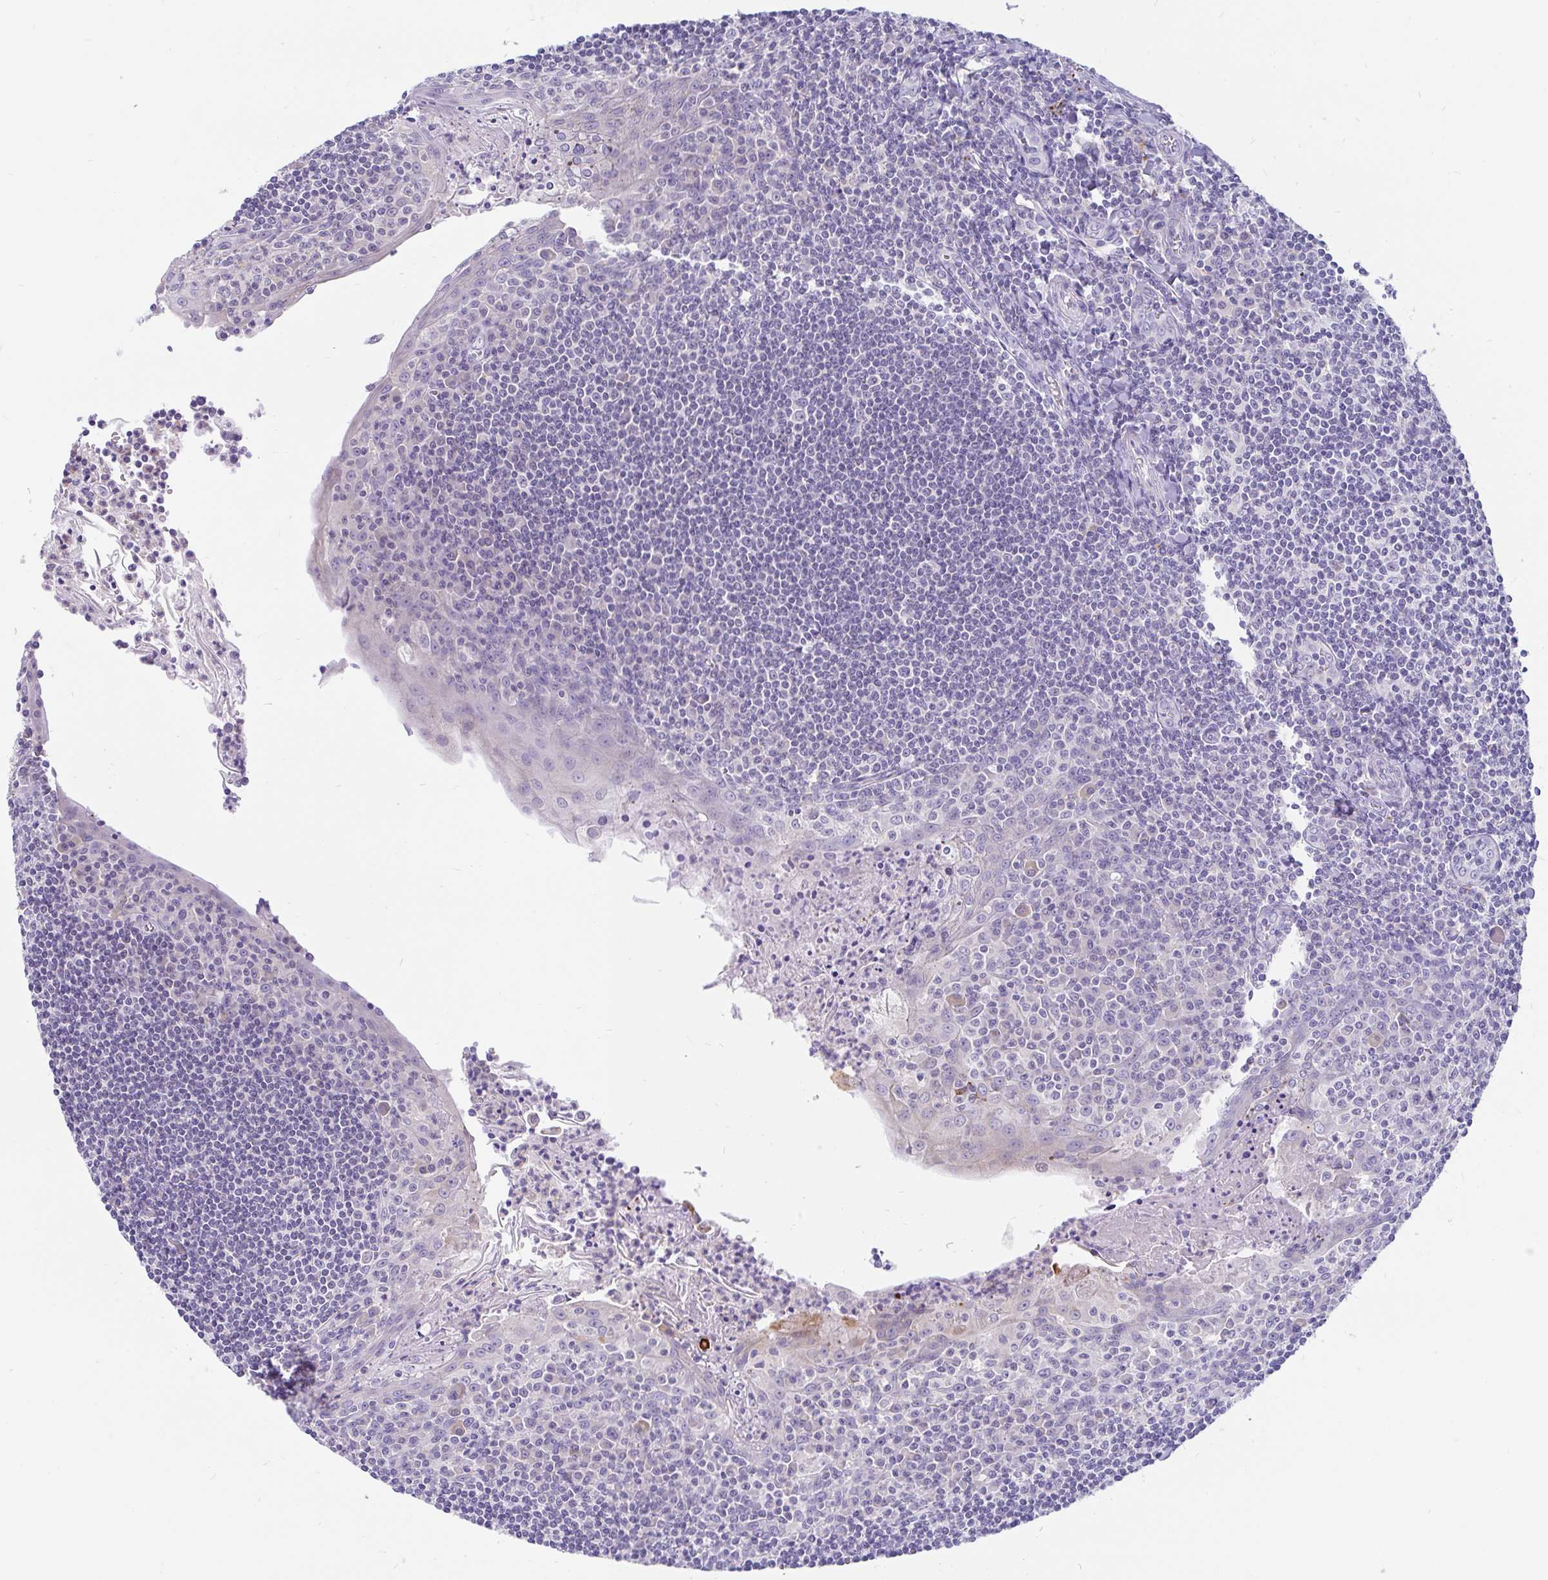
{"staining": {"intensity": "negative", "quantity": "none", "location": "none"}, "tissue": "tonsil", "cell_type": "Germinal center cells", "image_type": "normal", "snomed": [{"axis": "morphology", "description": "Normal tissue, NOS"}, {"axis": "topography", "description": "Tonsil"}], "caption": "An immunohistochemistry image of normal tonsil is shown. There is no staining in germinal center cells of tonsil.", "gene": "INTS5", "patient": {"sex": "male", "age": 27}}